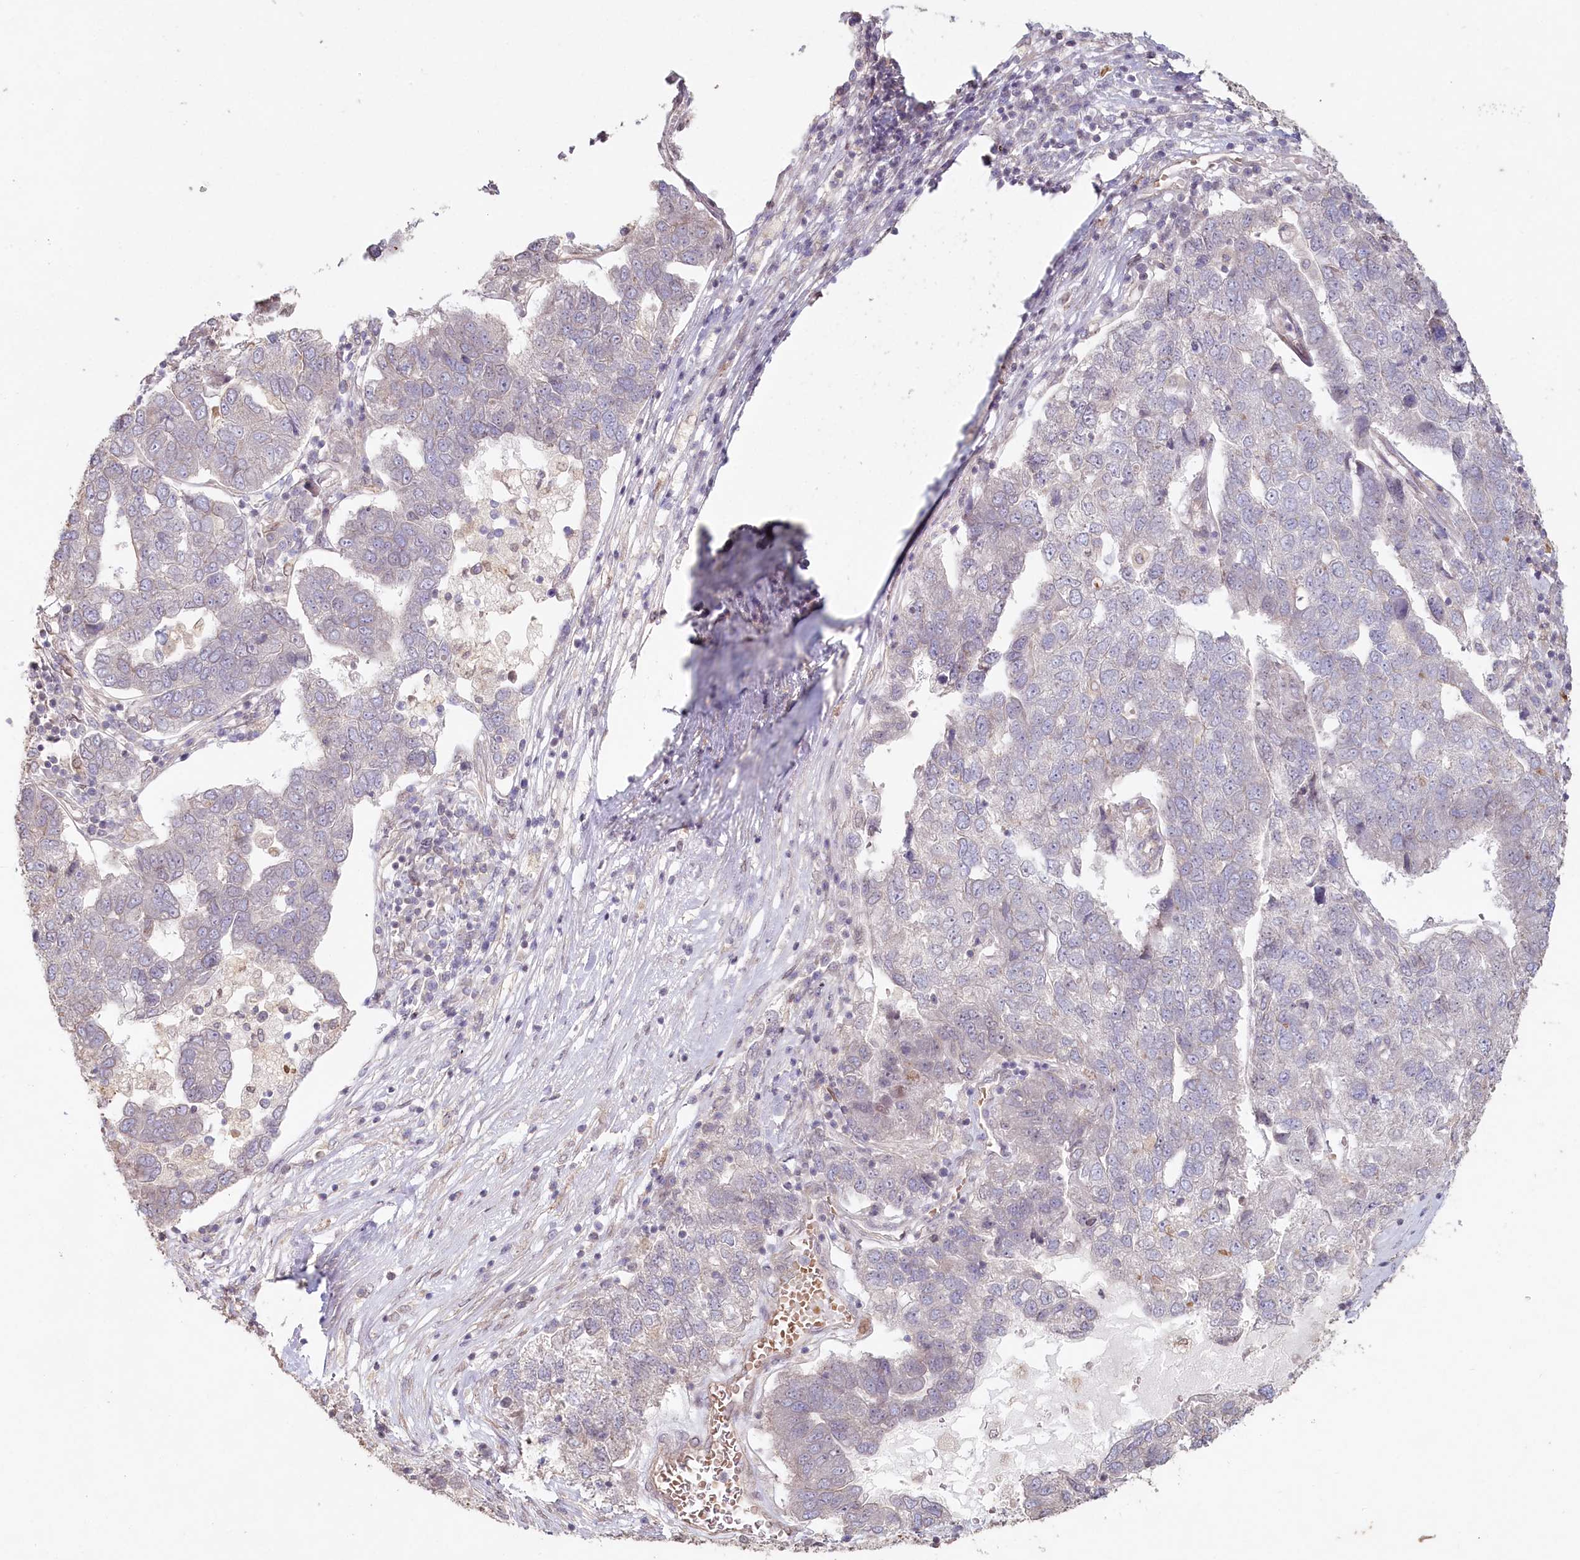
{"staining": {"intensity": "negative", "quantity": "none", "location": "none"}, "tissue": "pancreatic cancer", "cell_type": "Tumor cells", "image_type": "cancer", "snomed": [{"axis": "morphology", "description": "Adenocarcinoma, NOS"}, {"axis": "topography", "description": "Pancreas"}], "caption": "This image is of pancreatic cancer (adenocarcinoma) stained with immunohistochemistry to label a protein in brown with the nuclei are counter-stained blue. There is no positivity in tumor cells.", "gene": "TCHP", "patient": {"sex": "female", "age": 61}}